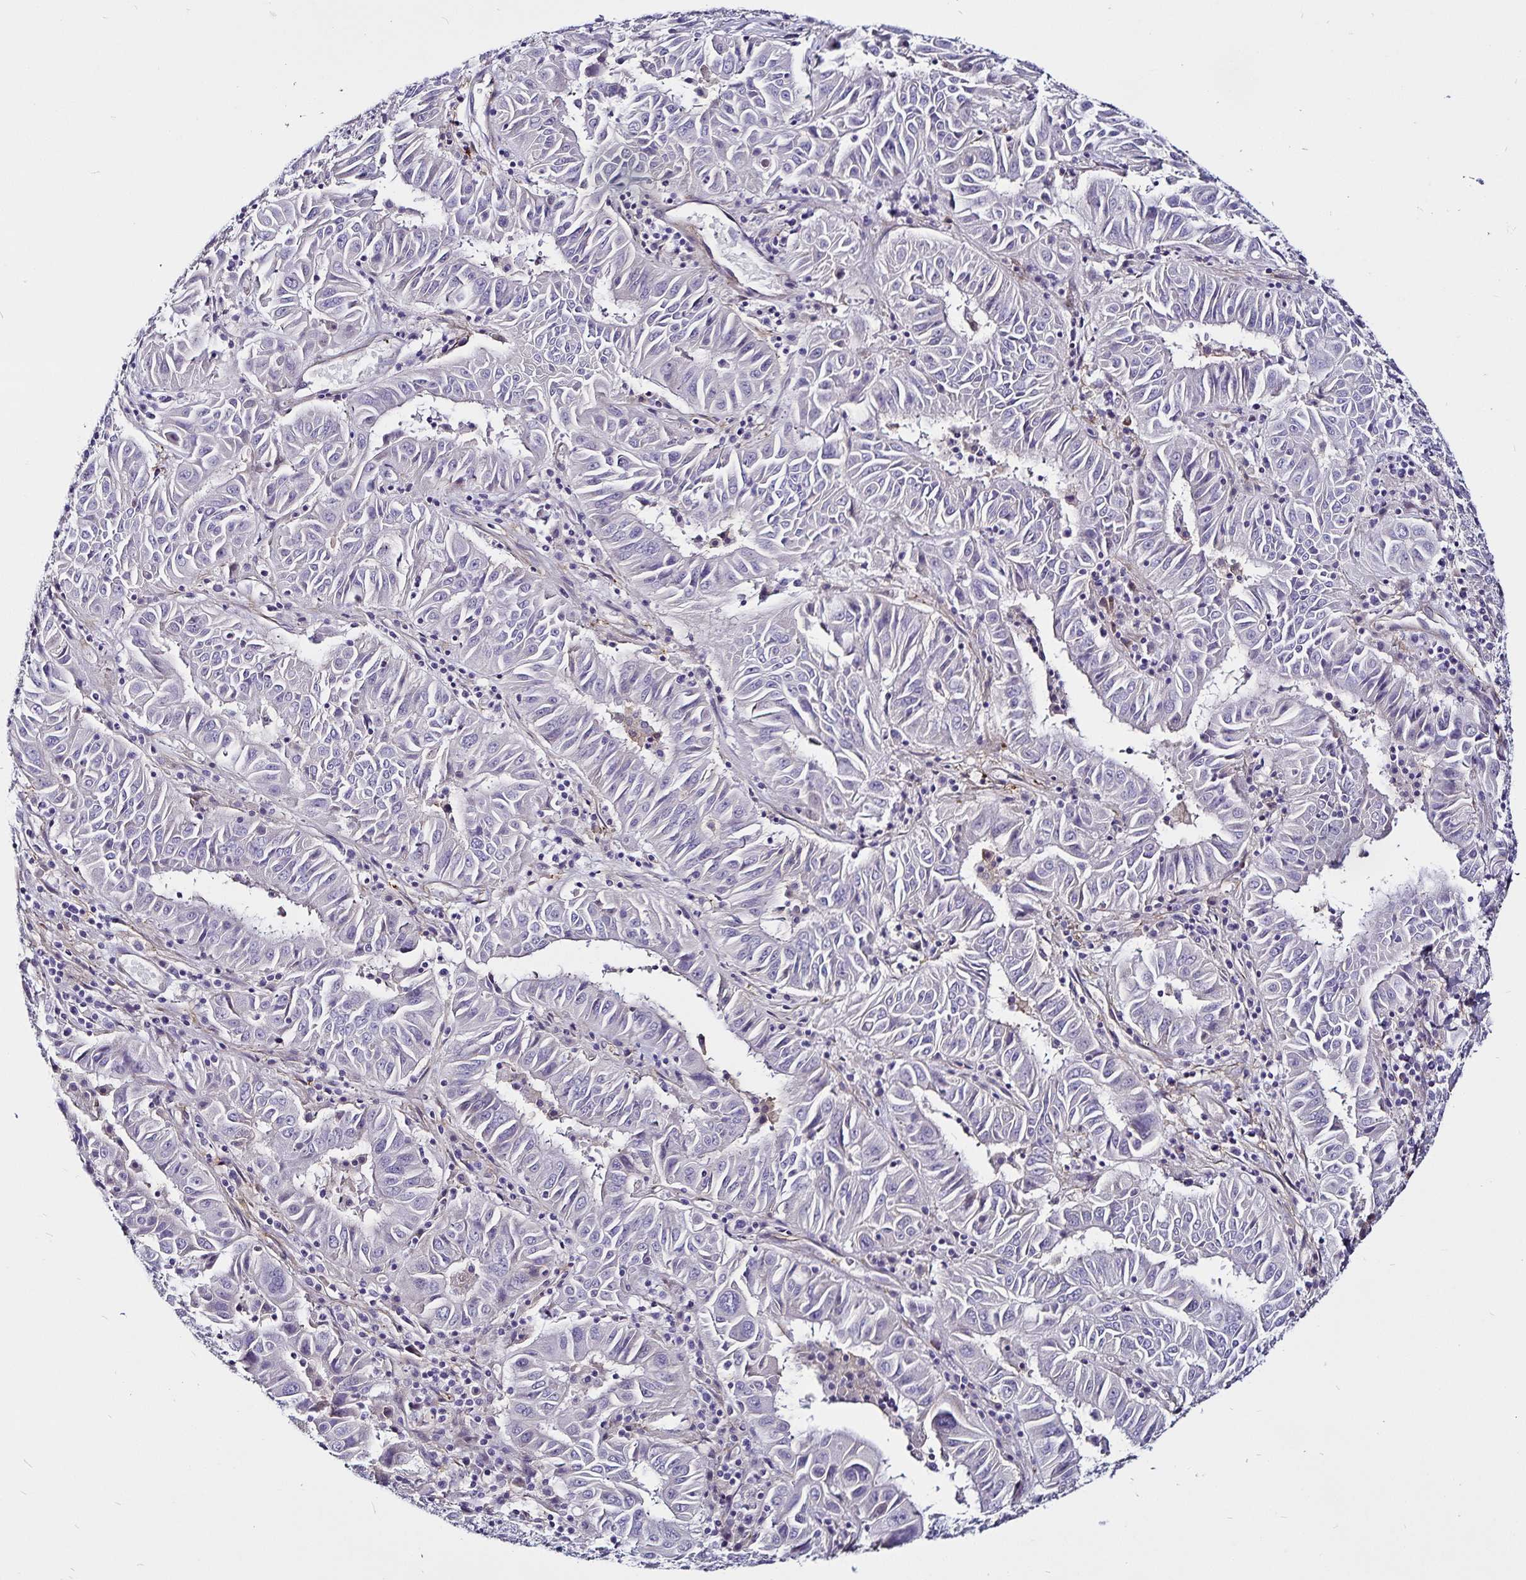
{"staining": {"intensity": "negative", "quantity": "none", "location": "none"}, "tissue": "pancreatic cancer", "cell_type": "Tumor cells", "image_type": "cancer", "snomed": [{"axis": "morphology", "description": "Adenocarcinoma, NOS"}, {"axis": "topography", "description": "Pancreas"}], "caption": "IHC micrograph of neoplastic tissue: pancreatic adenocarcinoma stained with DAB (3,3'-diaminobenzidine) reveals no significant protein expression in tumor cells.", "gene": "GNG12", "patient": {"sex": "male", "age": 63}}